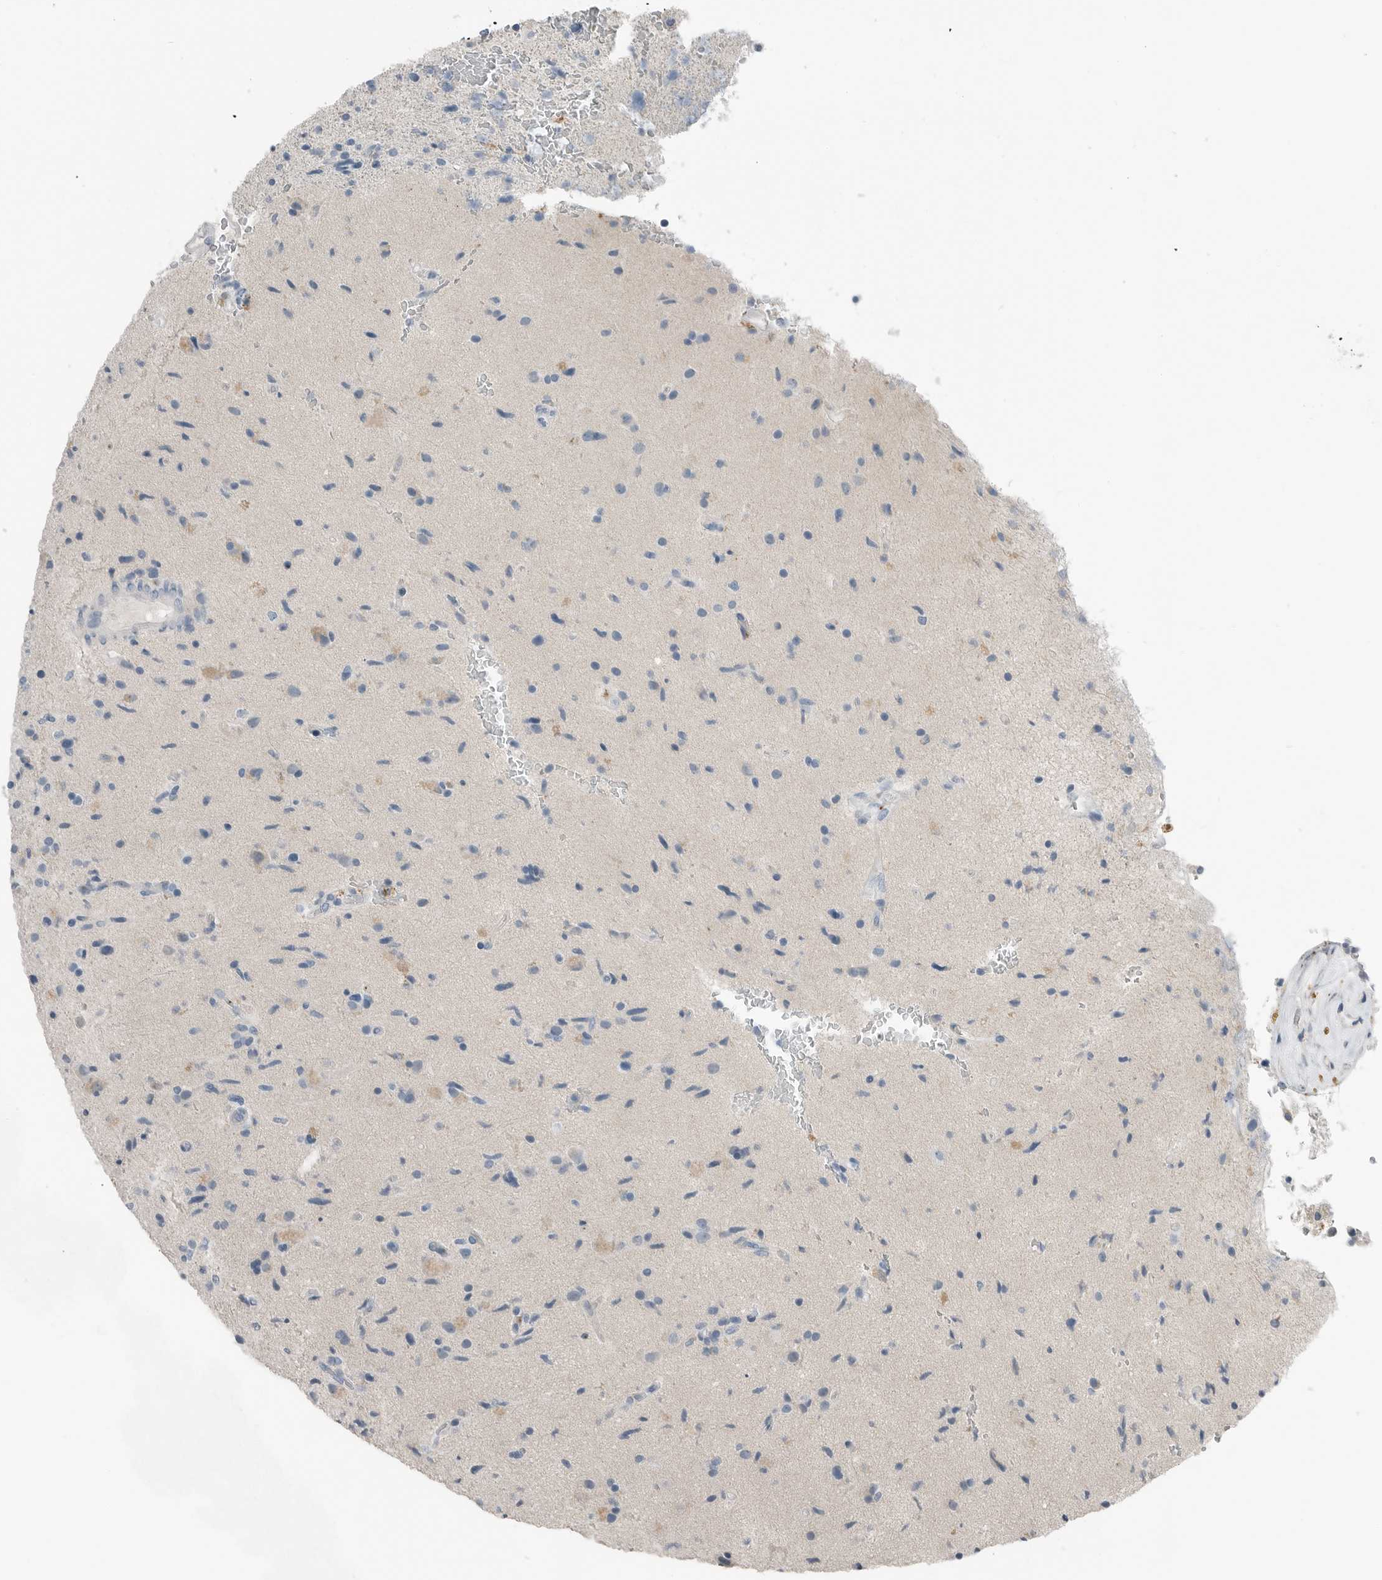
{"staining": {"intensity": "negative", "quantity": "none", "location": "none"}, "tissue": "glioma", "cell_type": "Tumor cells", "image_type": "cancer", "snomed": [{"axis": "morphology", "description": "Glioma, malignant, High grade"}, {"axis": "topography", "description": "Brain"}], "caption": "This is an immunohistochemistry image of glioma. There is no expression in tumor cells.", "gene": "SERPINB7", "patient": {"sex": "male", "age": 72}}